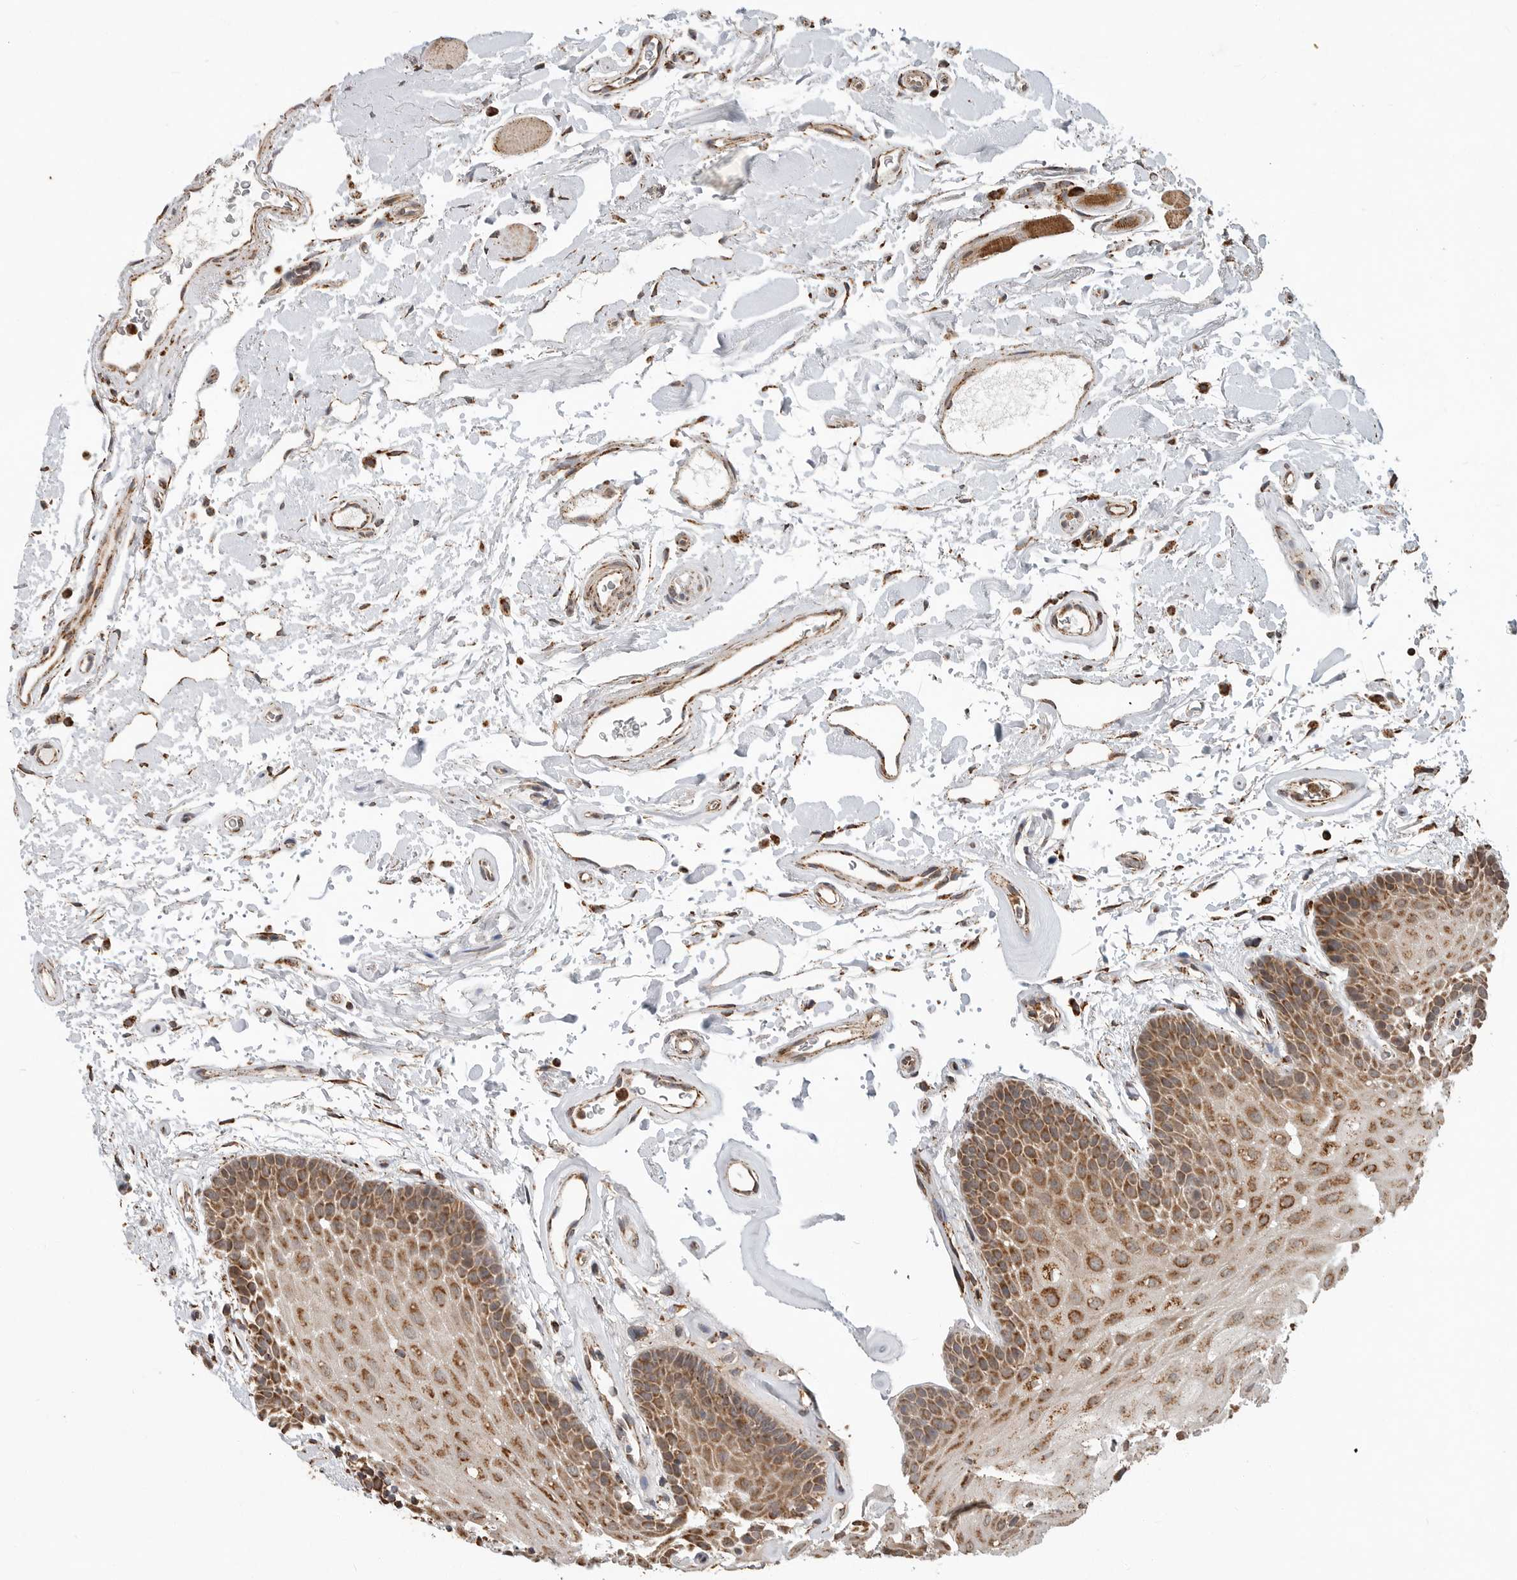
{"staining": {"intensity": "moderate", "quantity": ">75%", "location": "cytoplasmic/membranous"}, "tissue": "oral mucosa", "cell_type": "Squamous epithelial cells", "image_type": "normal", "snomed": [{"axis": "morphology", "description": "Normal tissue, NOS"}, {"axis": "topography", "description": "Oral tissue"}], "caption": "This image shows immunohistochemistry (IHC) staining of unremarkable oral mucosa, with medium moderate cytoplasmic/membranous positivity in about >75% of squamous epithelial cells.", "gene": "GCNT2", "patient": {"sex": "male", "age": 62}}